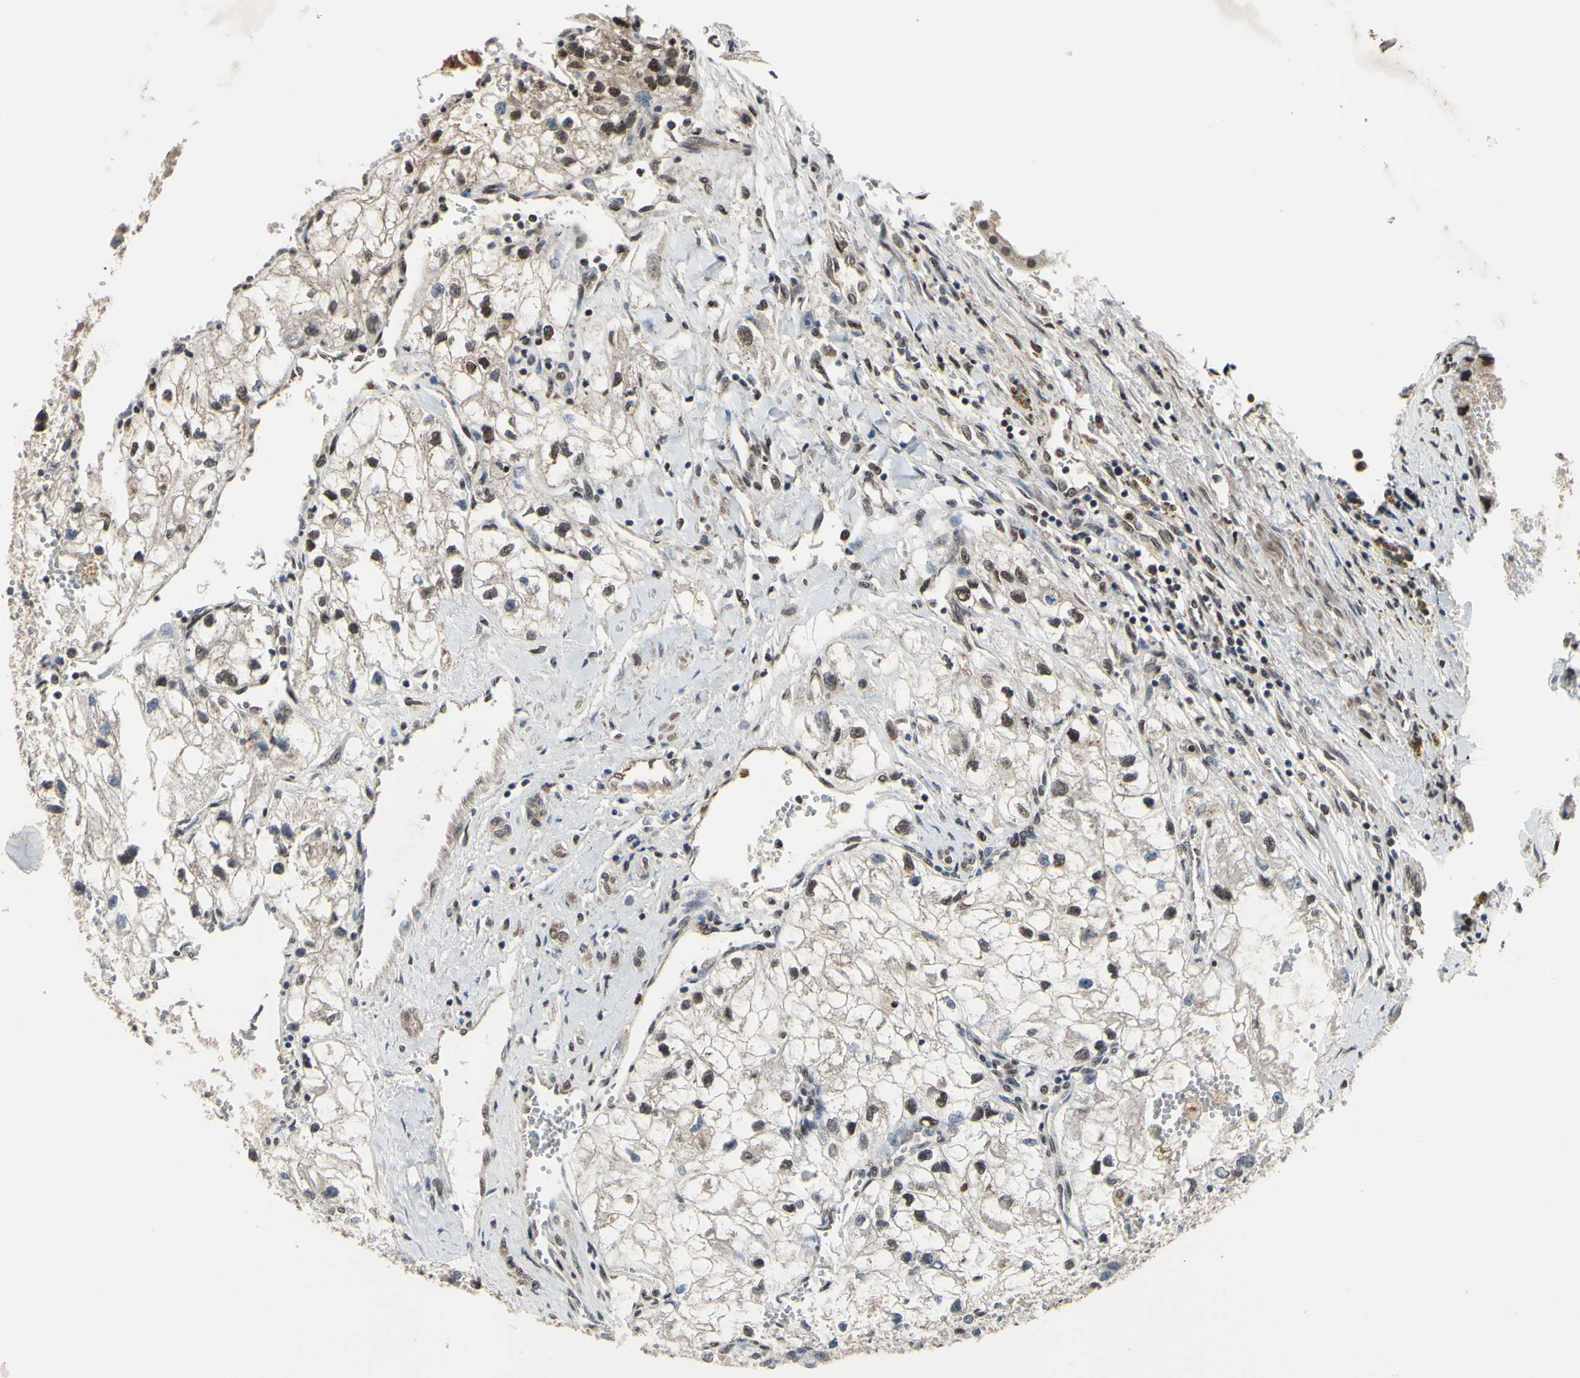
{"staining": {"intensity": "moderate", "quantity": "25%-75%", "location": "nuclear"}, "tissue": "renal cancer", "cell_type": "Tumor cells", "image_type": "cancer", "snomed": [{"axis": "morphology", "description": "Adenocarcinoma, NOS"}, {"axis": "topography", "description": "Kidney"}], "caption": "Human renal adenocarcinoma stained with a protein marker demonstrates moderate staining in tumor cells.", "gene": "ZNF174", "patient": {"sex": "female", "age": 70}}